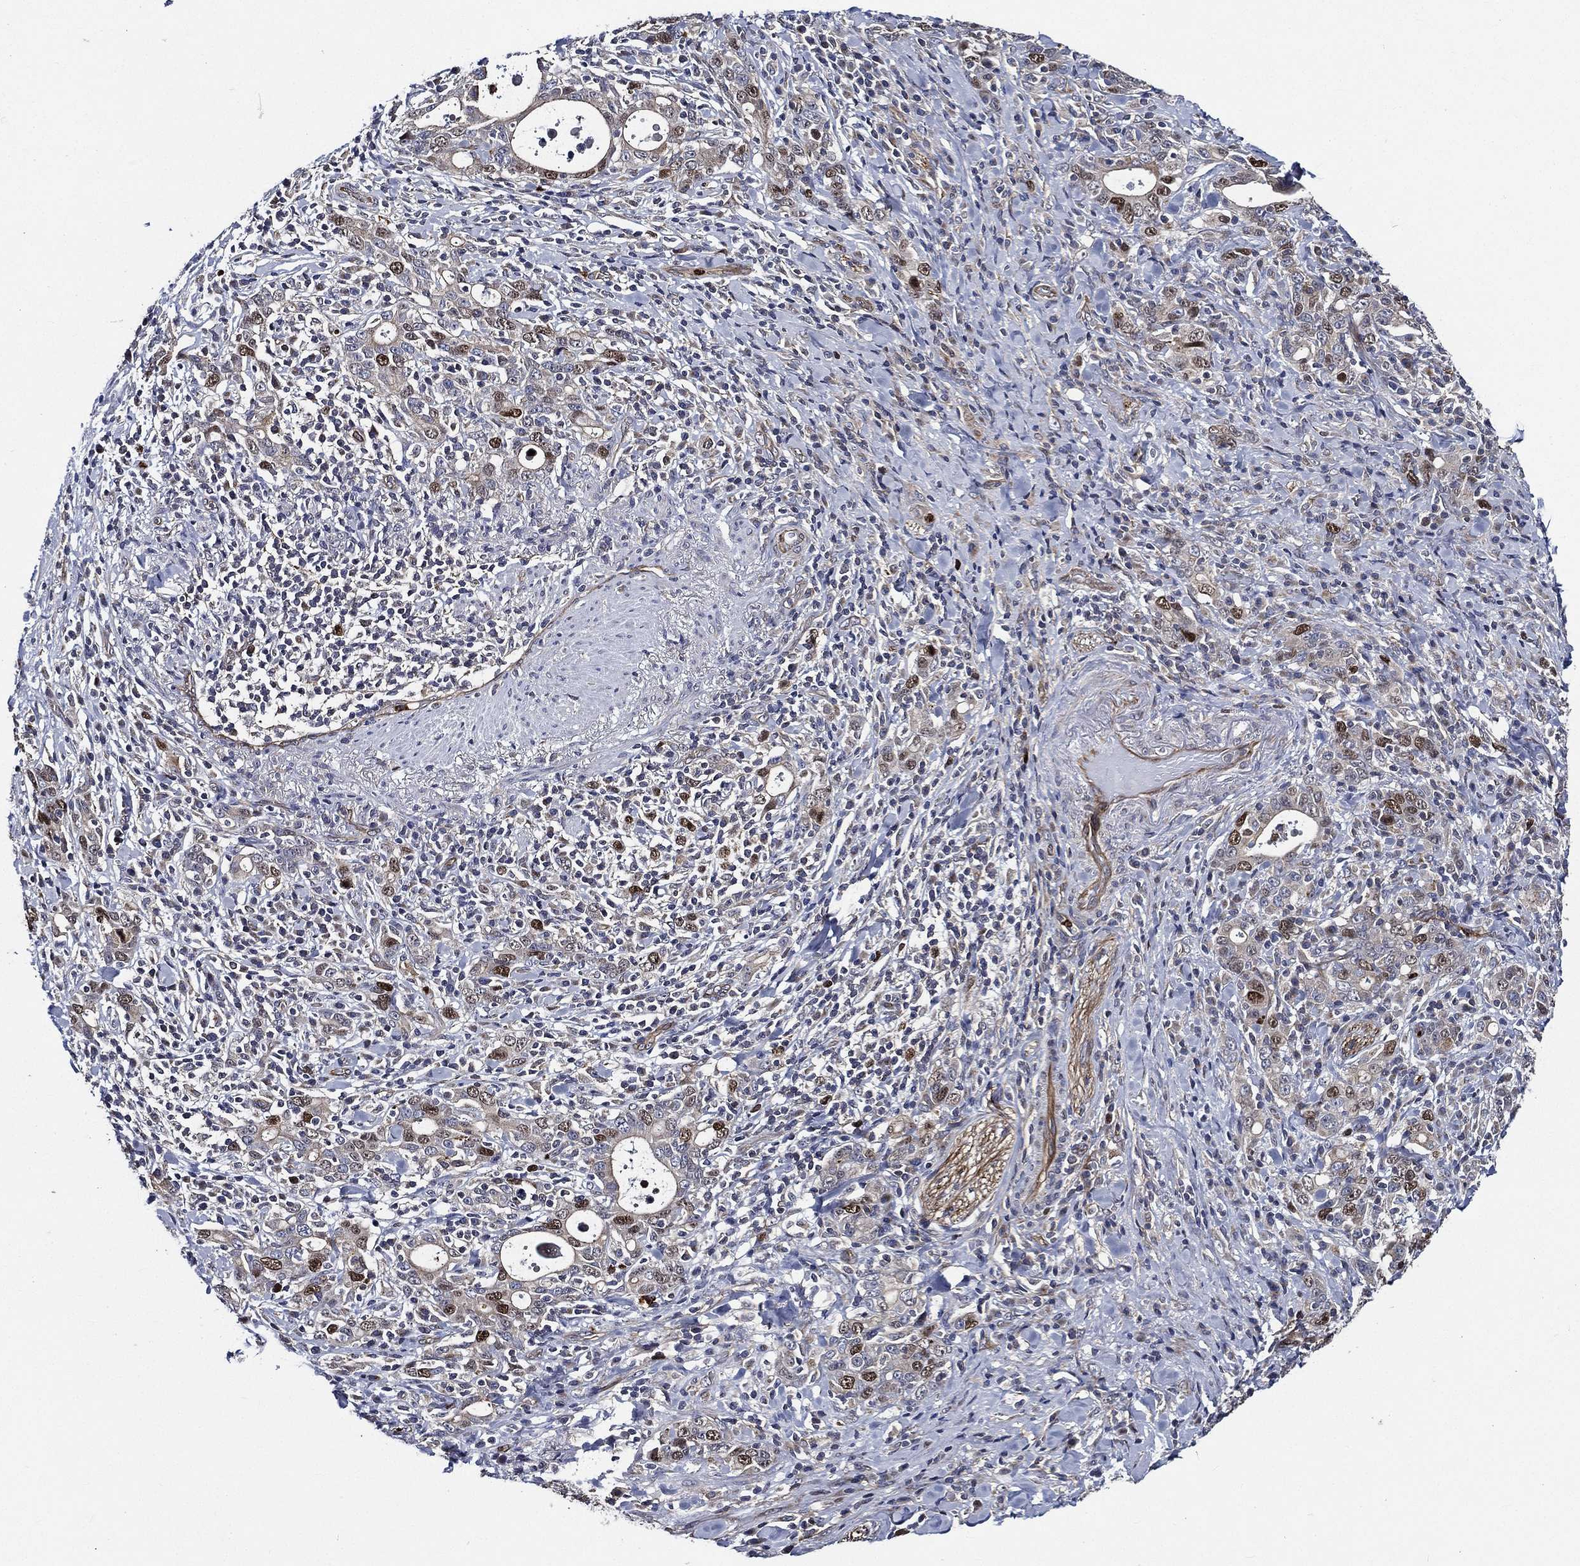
{"staining": {"intensity": "moderate", "quantity": "<25%", "location": "nuclear"}, "tissue": "stomach cancer", "cell_type": "Tumor cells", "image_type": "cancer", "snomed": [{"axis": "morphology", "description": "Adenocarcinoma, NOS"}, {"axis": "topography", "description": "Stomach"}], "caption": "A brown stain shows moderate nuclear staining of a protein in stomach cancer tumor cells.", "gene": "KIF20B", "patient": {"sex": "male", "age": 79}}